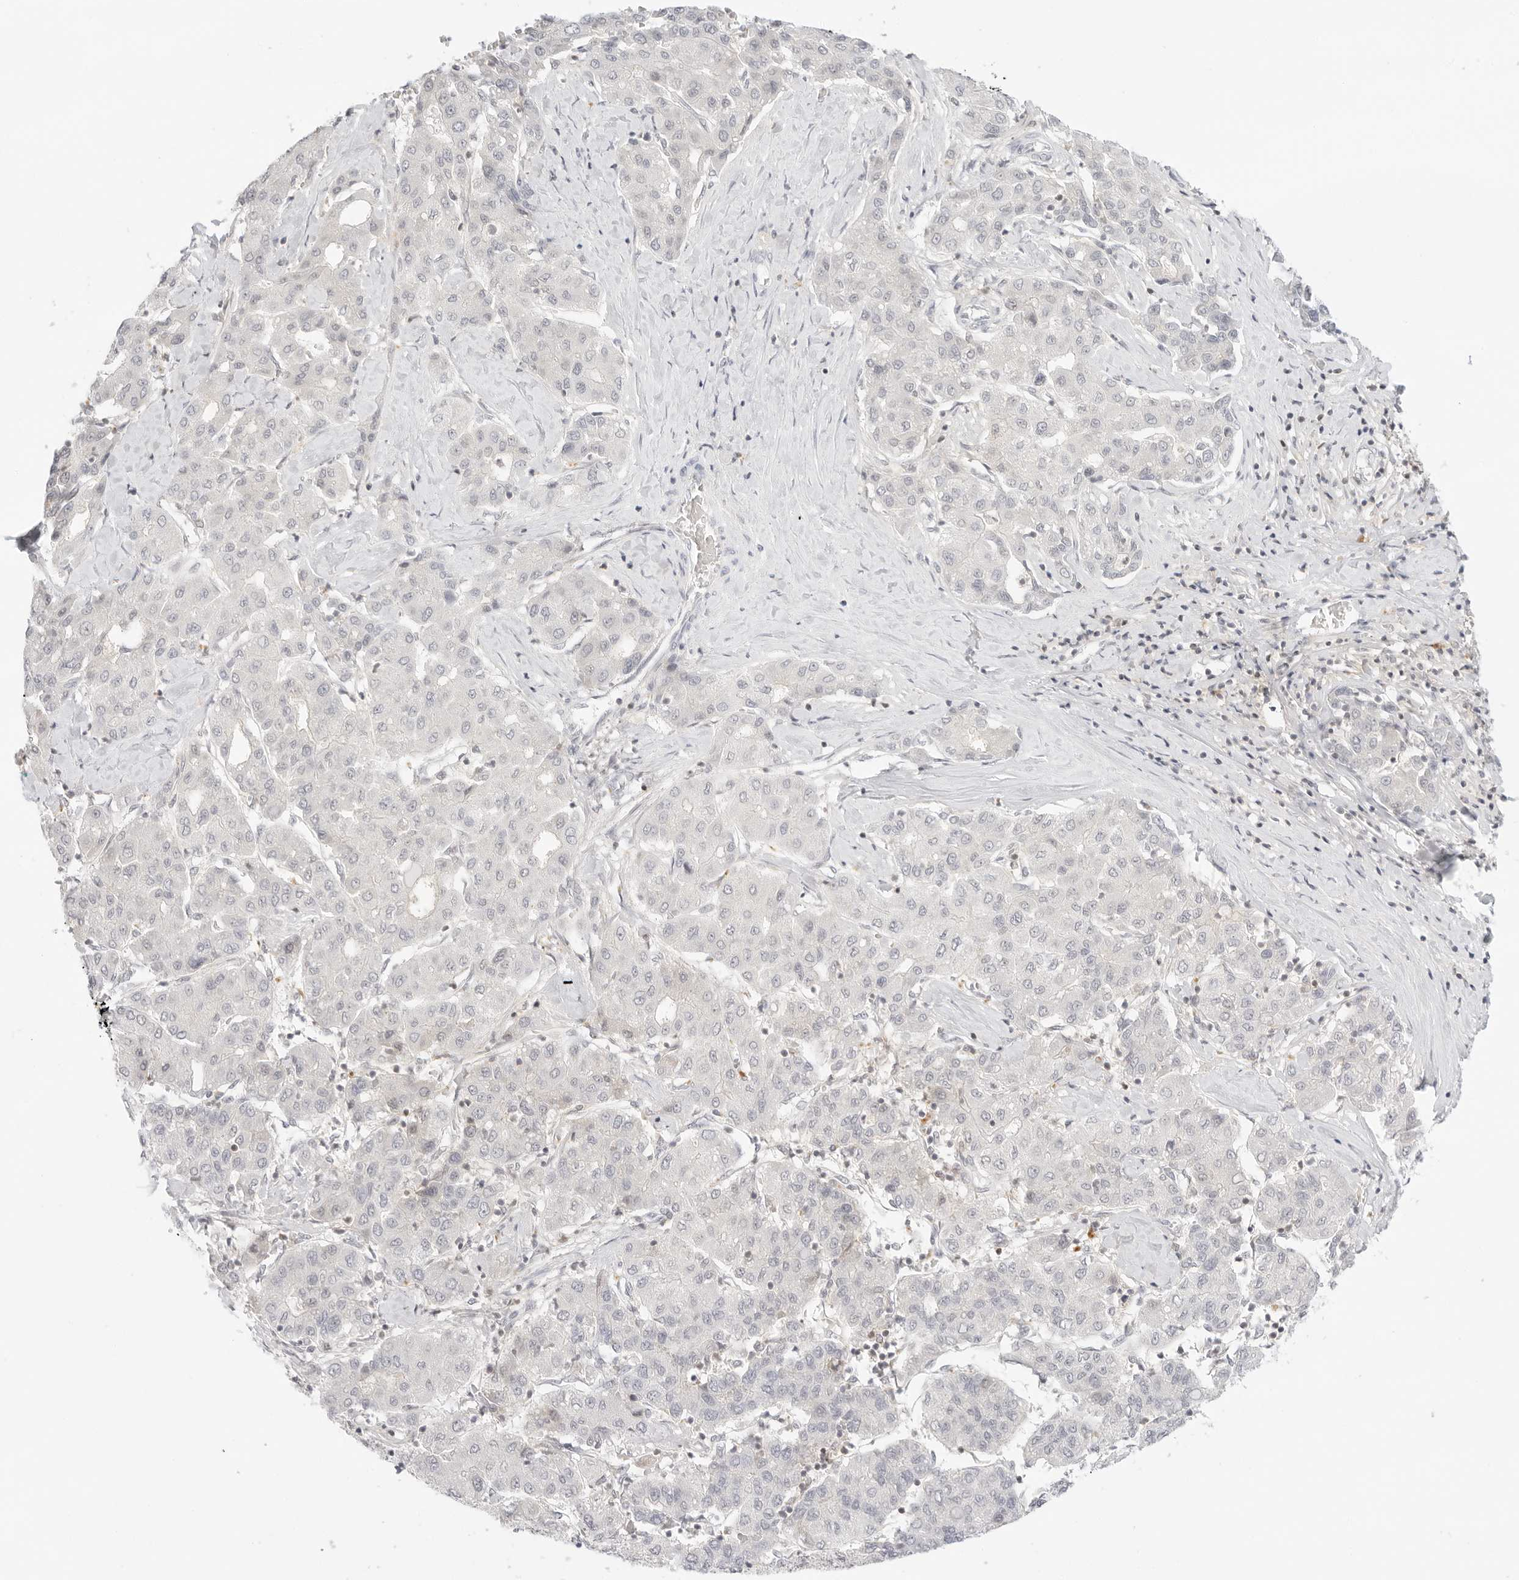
{"staining": {"intensity": "weak", "quantity": "<25%", "location": "cytoplasmic/membranous"}, "tissue": "liver cancer", "cell_type": "Tumor cells", "image_type": "cancer", "snomed": [{"axis": "morphology", "description": "Carcinoma, Hepatocellular, NOS"}, {"axis": "topography", "description": "Liver"}], "caption": "Liver cancer was stained to show a protein in brown. There is no significant staining in tumor cells.", "gene": "TNFRSF14", "patient": {"sex": "male", "age": 65}}